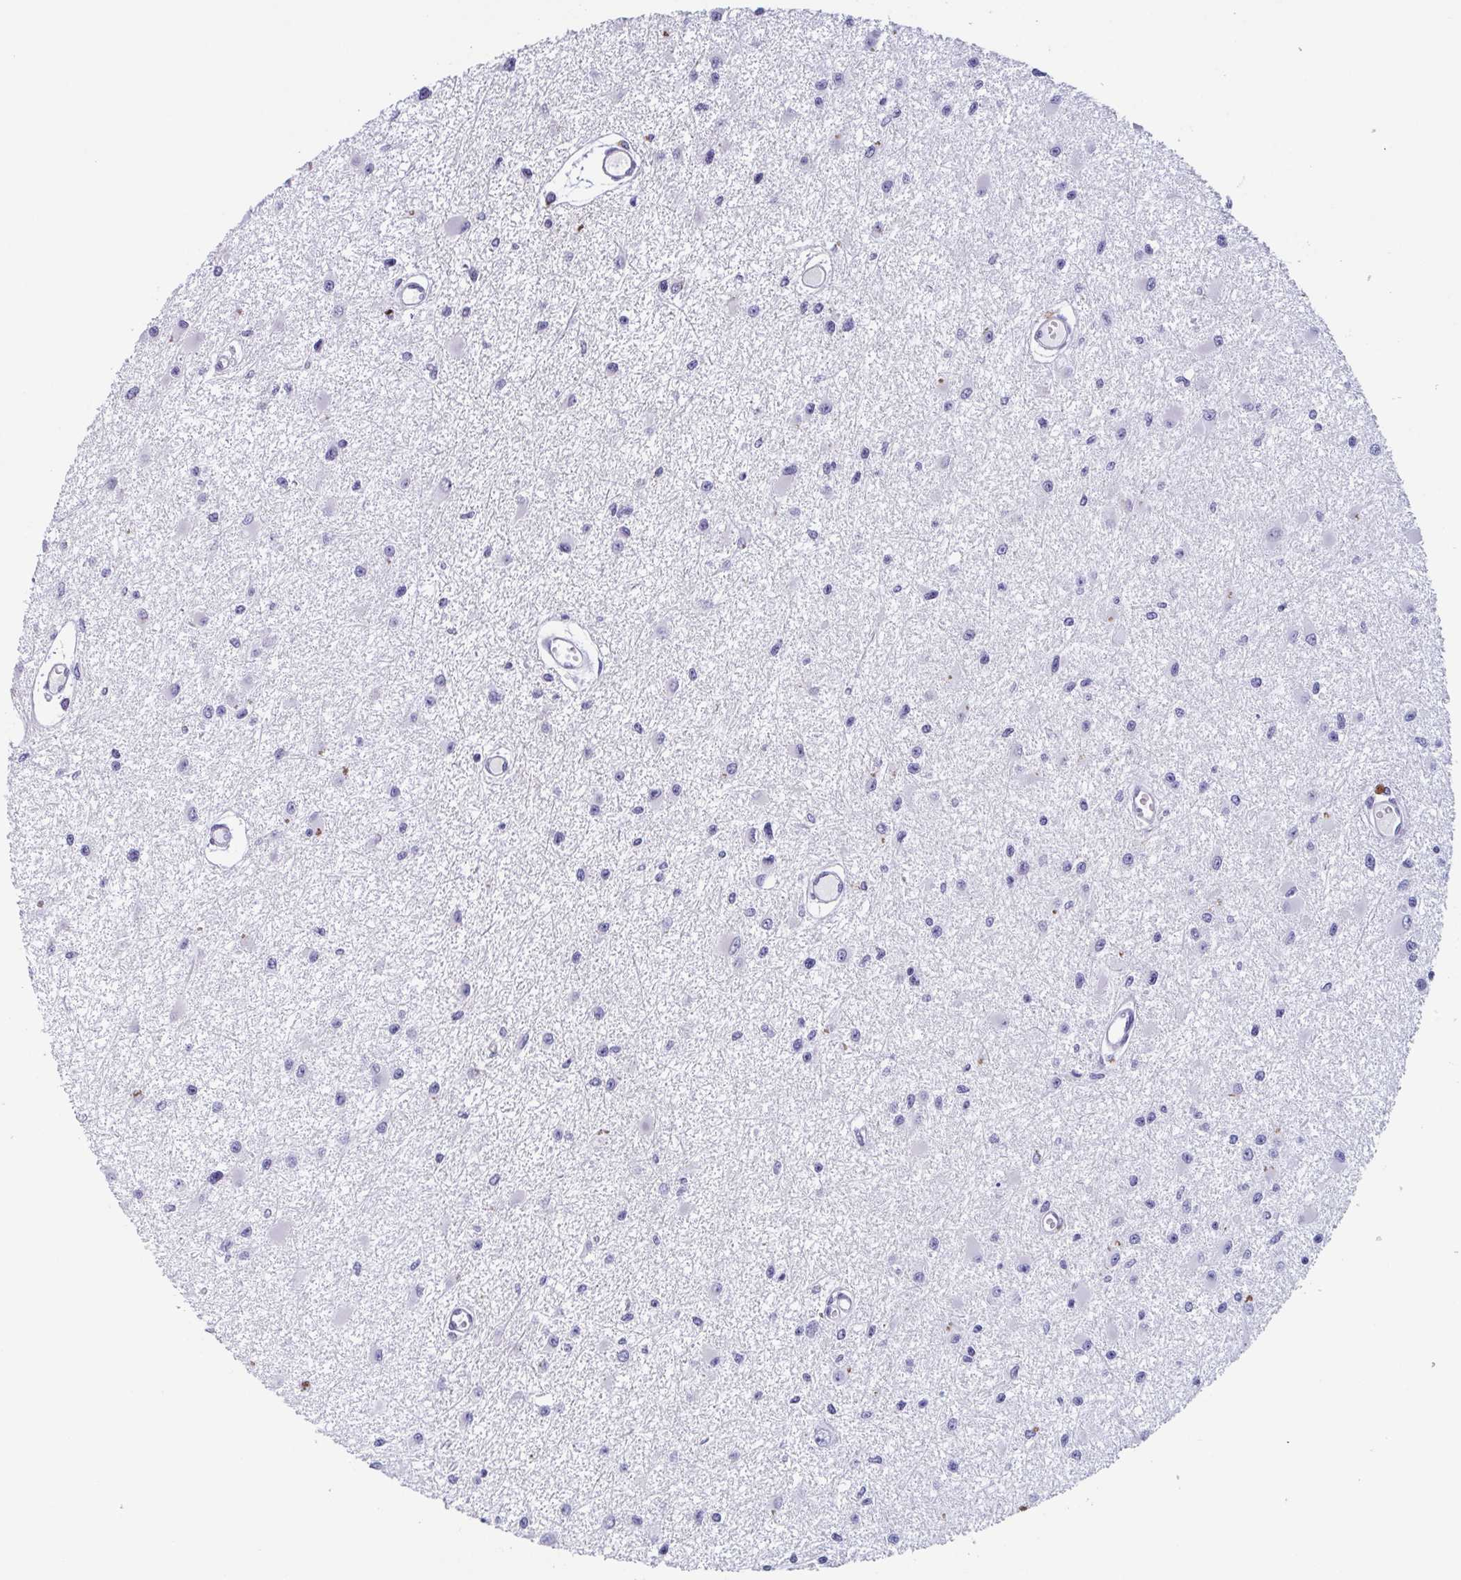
{"staining": {"intensity": "negative", "quantity": "none", "location": "none"}, "tissue": "glioma", "cell_type": "Tumor cells", "image_type": "cancer", "snomed": [{"axis": "morphology", "description": "Glioma, malignant, High grade"}, {"axis": "topography", "description": "Brain"}], "caption": "IHC of malignant glioma (high-grade) shows no staining in tumor cells. Nuclei are stained in blue.", "gene": "LYRM2", "patient": {"sex": "male", "age": 54}}